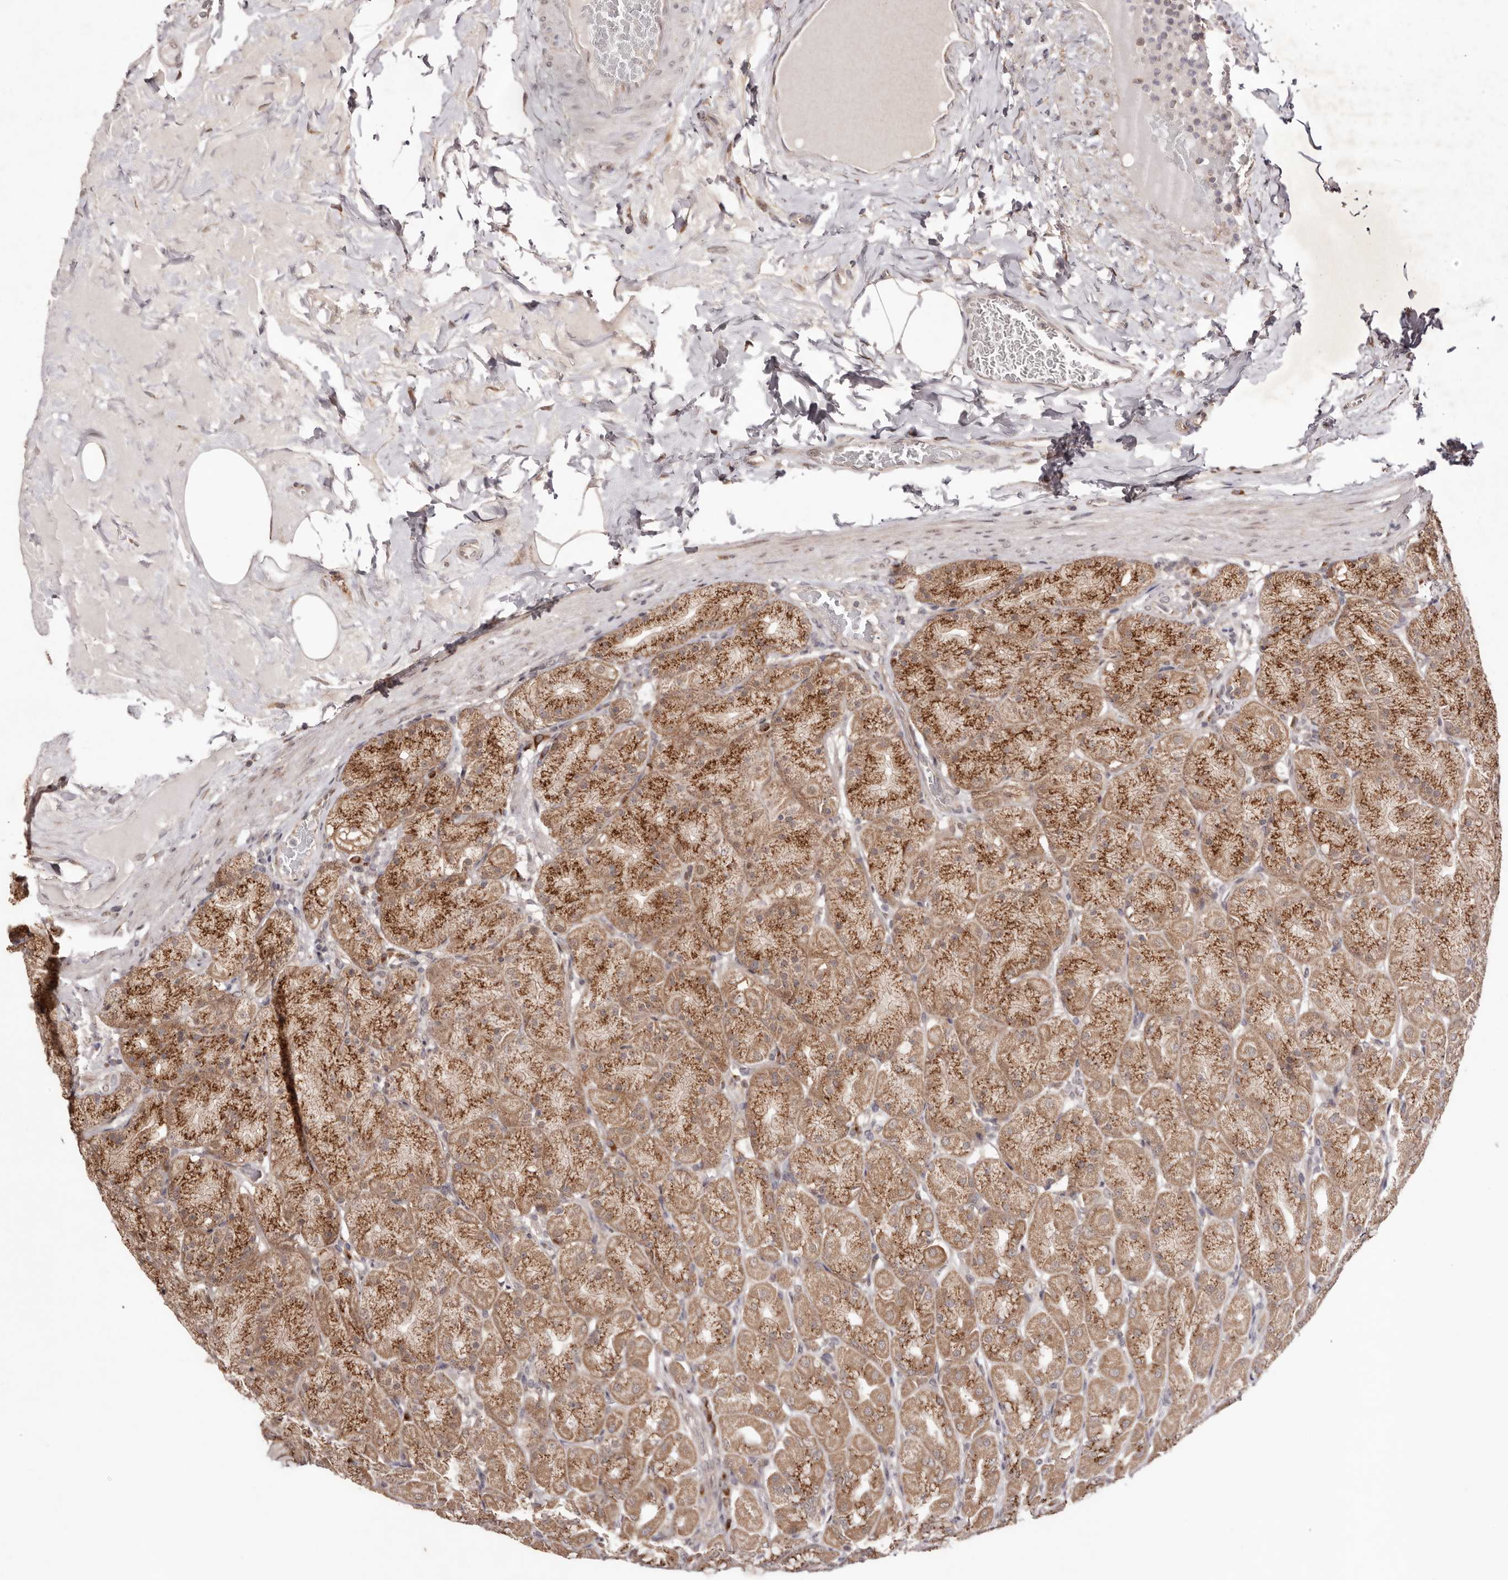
{"staining": {"intensity": "moderate", "quantity": ">75%", "location": "cytoplasmic/membranous,nuclear"}, "tissue": "stomach", "cell_type": "Glandular cells", "image_type": "normal", "snomed": [{"axis": "morphology", "description": "Normal tissue, NOS"}, {"axis": "topography", "description": "Stomach, upper"}], "caption": "DAB (3,3'-diaminobenzidine) immunohistochemical staining of normal stomach shows moderate cytoplasmic/membranous,nuclear protein staining in about >75% of glandular cells.", "gene": "EGR3", "patient": {"sex": "female", "age": 56}}